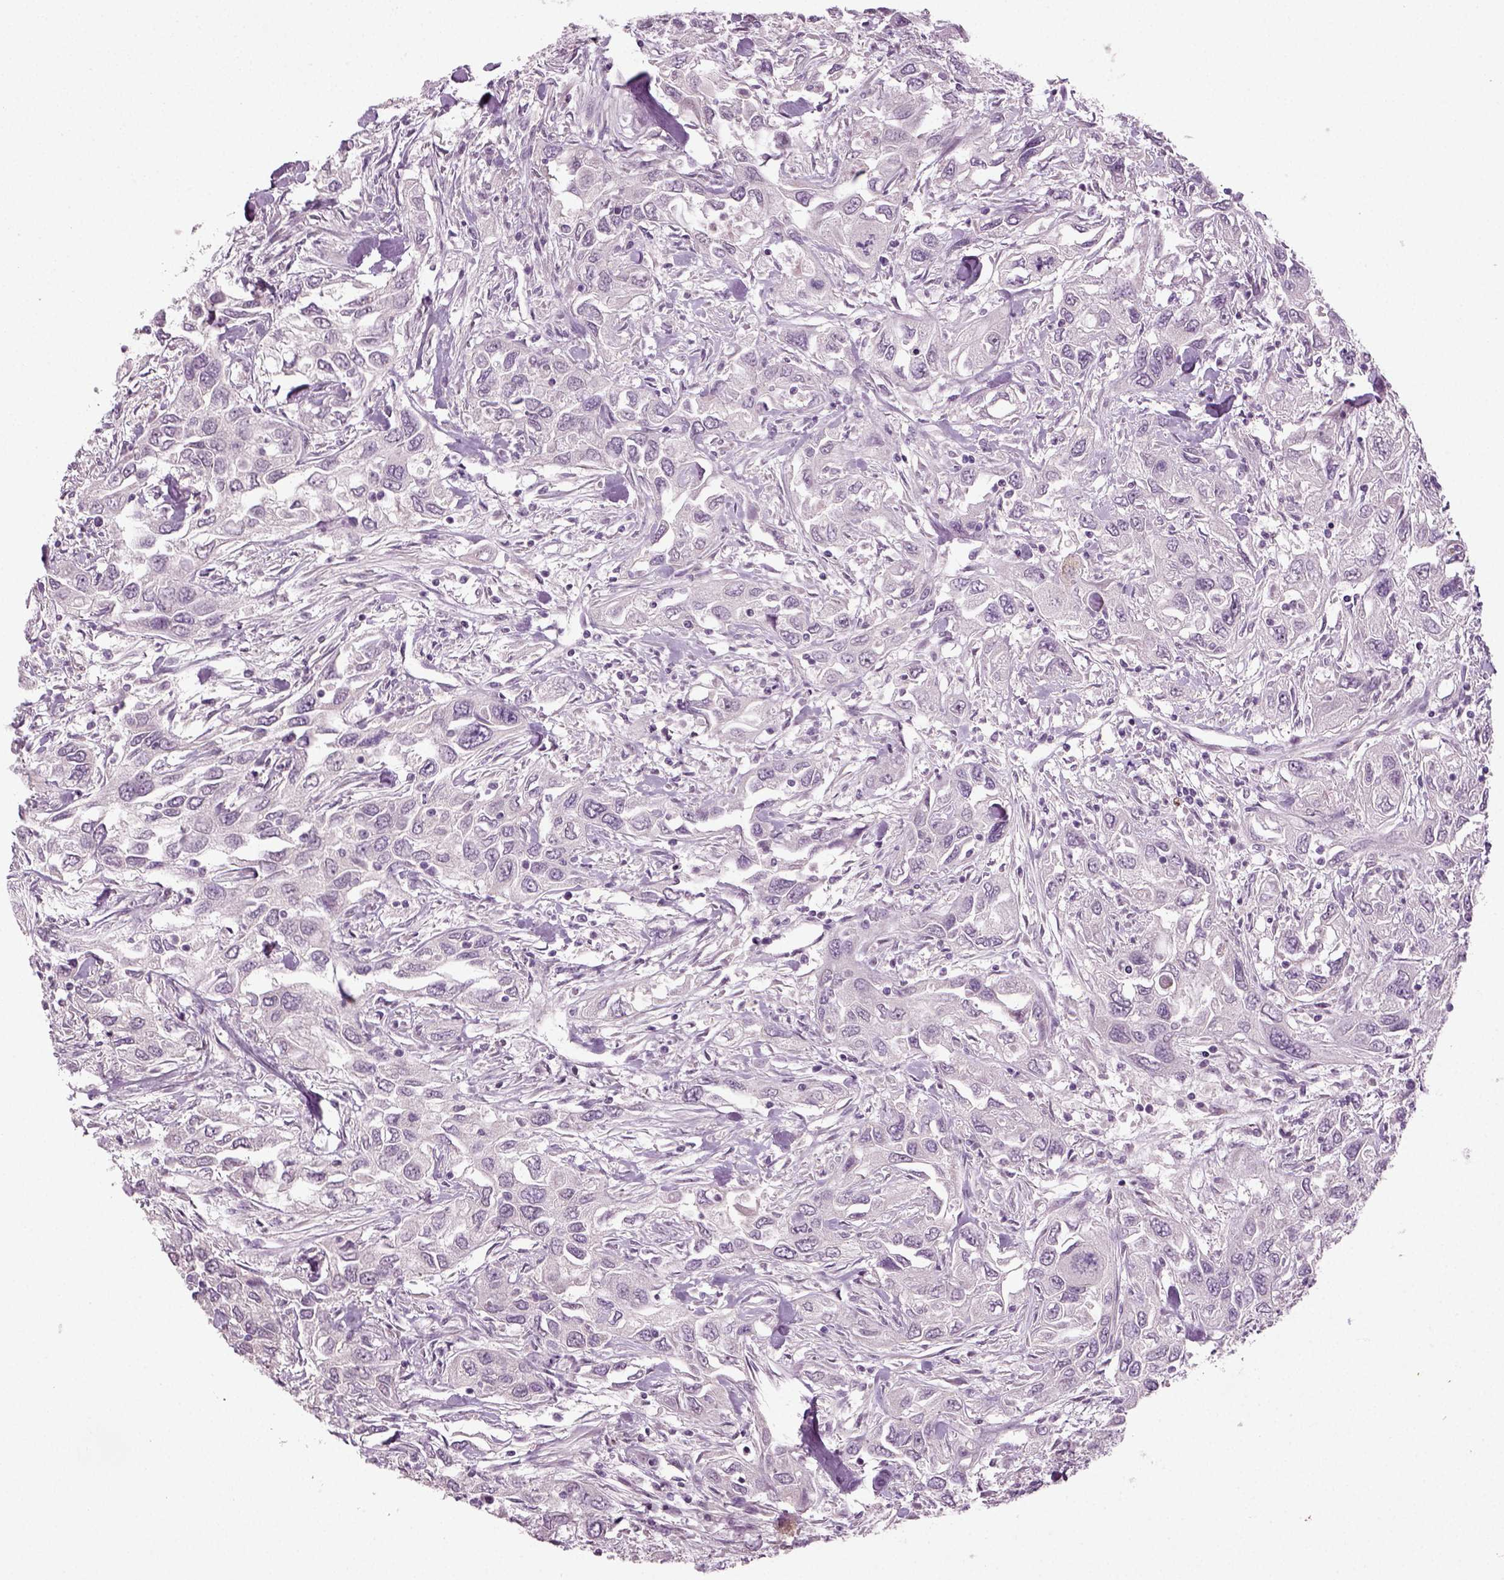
{"staining": {"intensity": "negative", "quantity": "none", "location": "none"}, "tissue": "urothelial cancer", "cell_type": "Tumor cells", "image_type": "cancer", "snomed": [{"axis": "morphology", "description": "Urothelial carcinoma, High grade"}, {"axis": "topography", "description": "Urinary bladder"}], "caption": "IHC of human high-grade urothelial carcinoma exhibits no expression in tumor cells.", "gene": "SYNGAP1", "patient": {"sex": "male", "age": 76}}